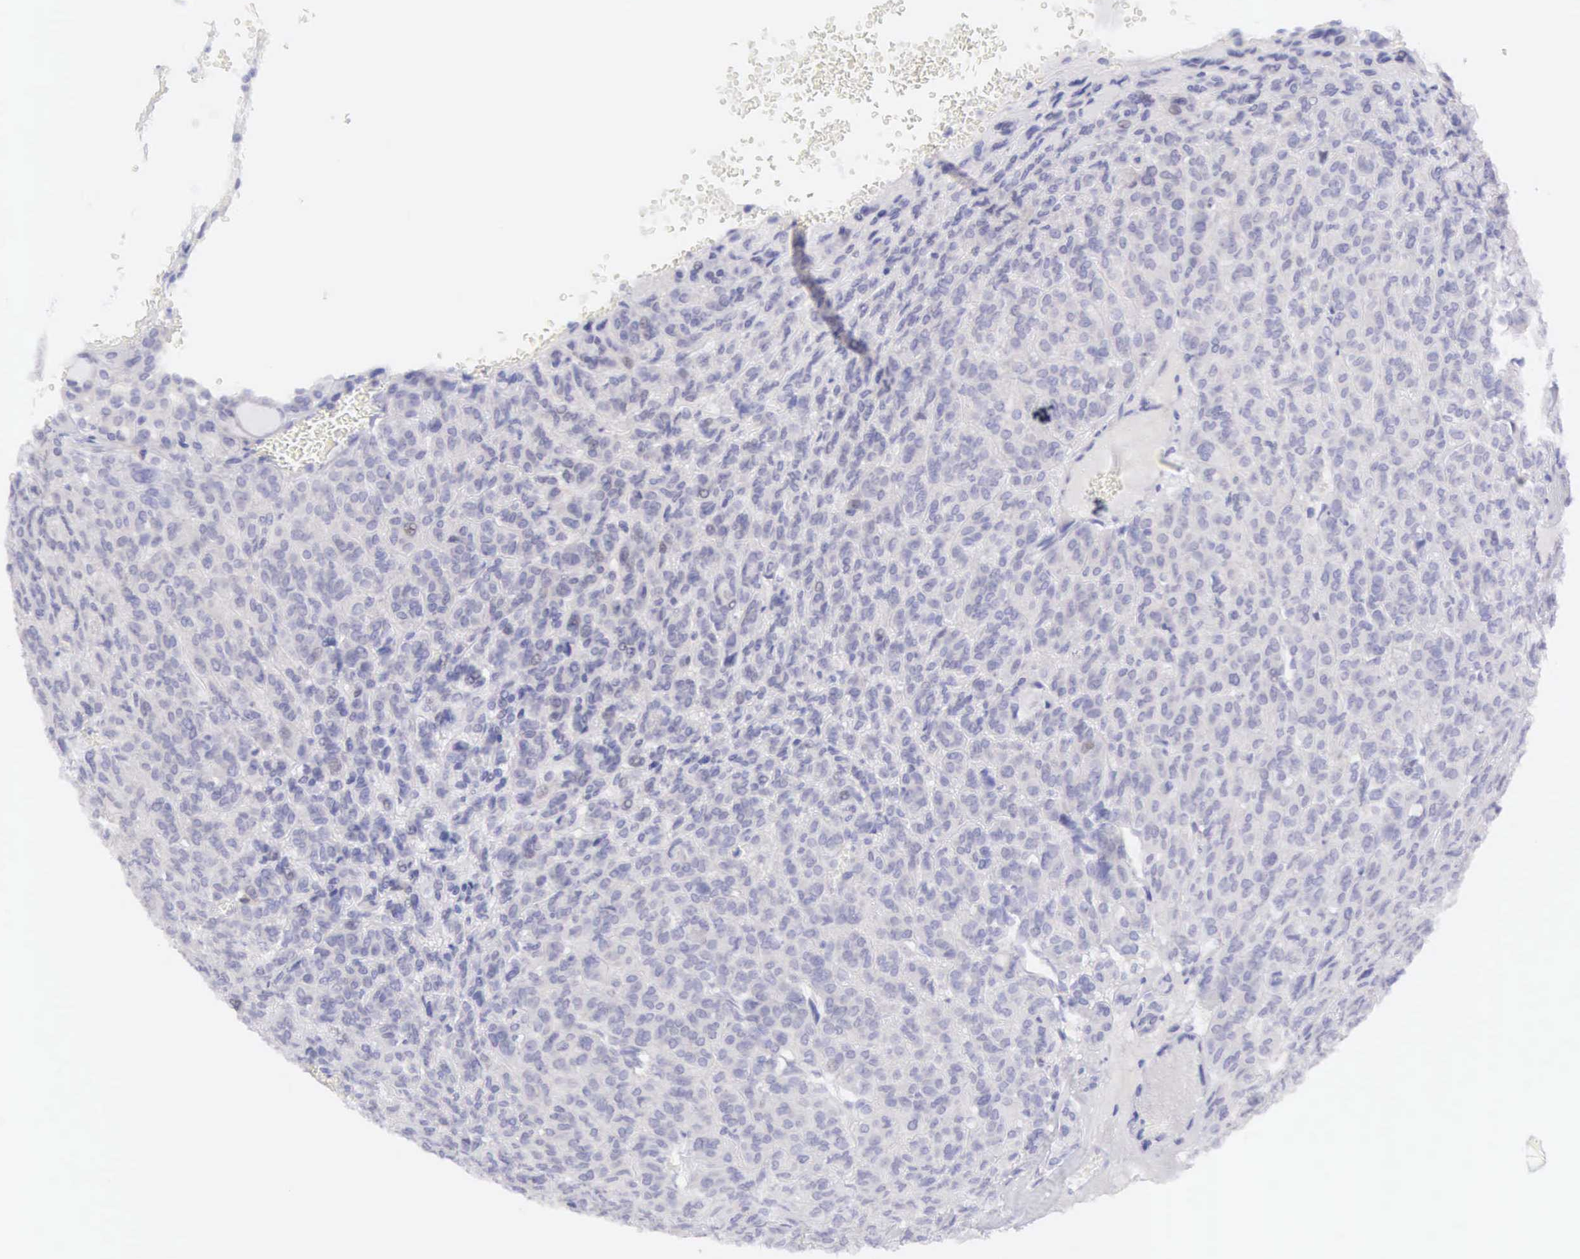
{"staining": {"intensity": "weak", "quantity": "<25%", "location": "cytoplasmic/membranous"}, "tissue": "thyroid cancer", "cell_type": "Tumor cells", "image_type": "cancer", "snomed": [{"axis": "morphology", "description": "Follicular adenoma carcinoma, NOS"}, {"axis": "topography", "description": "Thyroid gland"}], "caption": "Tumor cells are negative for brown protein staining in thyroid cancer (follicular adenoma carcinoma).", "gene": "ARFGAP3", "patient": {"sex": "female", "age": 71}}